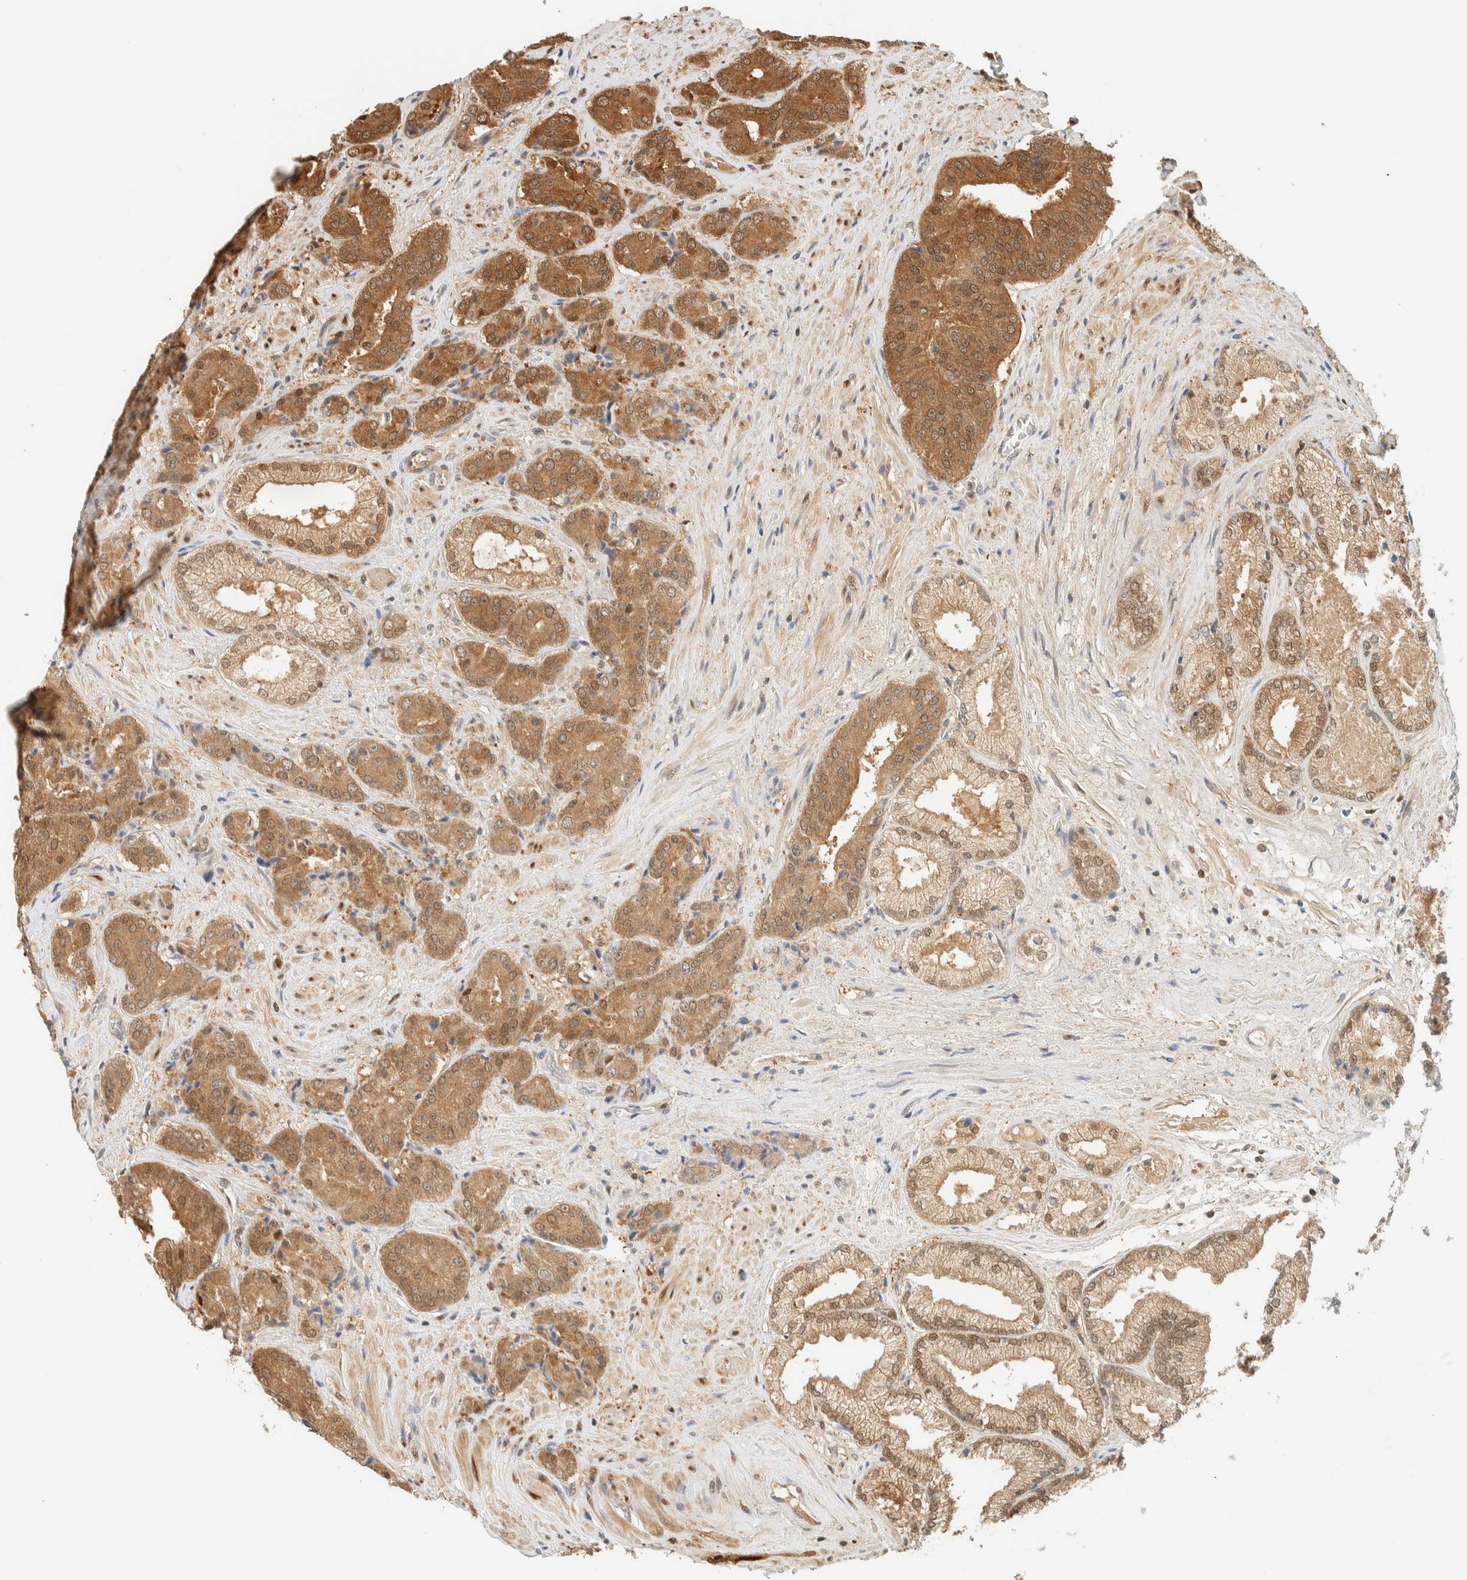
{"staining": {"intensity": "moderate", "quantity": ">75%", "location": "cytoplasmic/membranous"}, "tissue": "prostate cancer", "cell_type": "Tumor cells", "image_type": "cancer", "snomed": [{"axis": "morphology", "description": "Adenocarcinoma, High grade"}, {"axis": "topography", "description": "Prostate"}], "caption": "IHC of human prostate cancer (adenocarcinoma (high-grade)) displays medium levels of moderate cytoplasmic/membranous staining in about >75% of tumor cells.", "gene": "ZBTB37", "patient": {"sex": "male", "age": 71}}